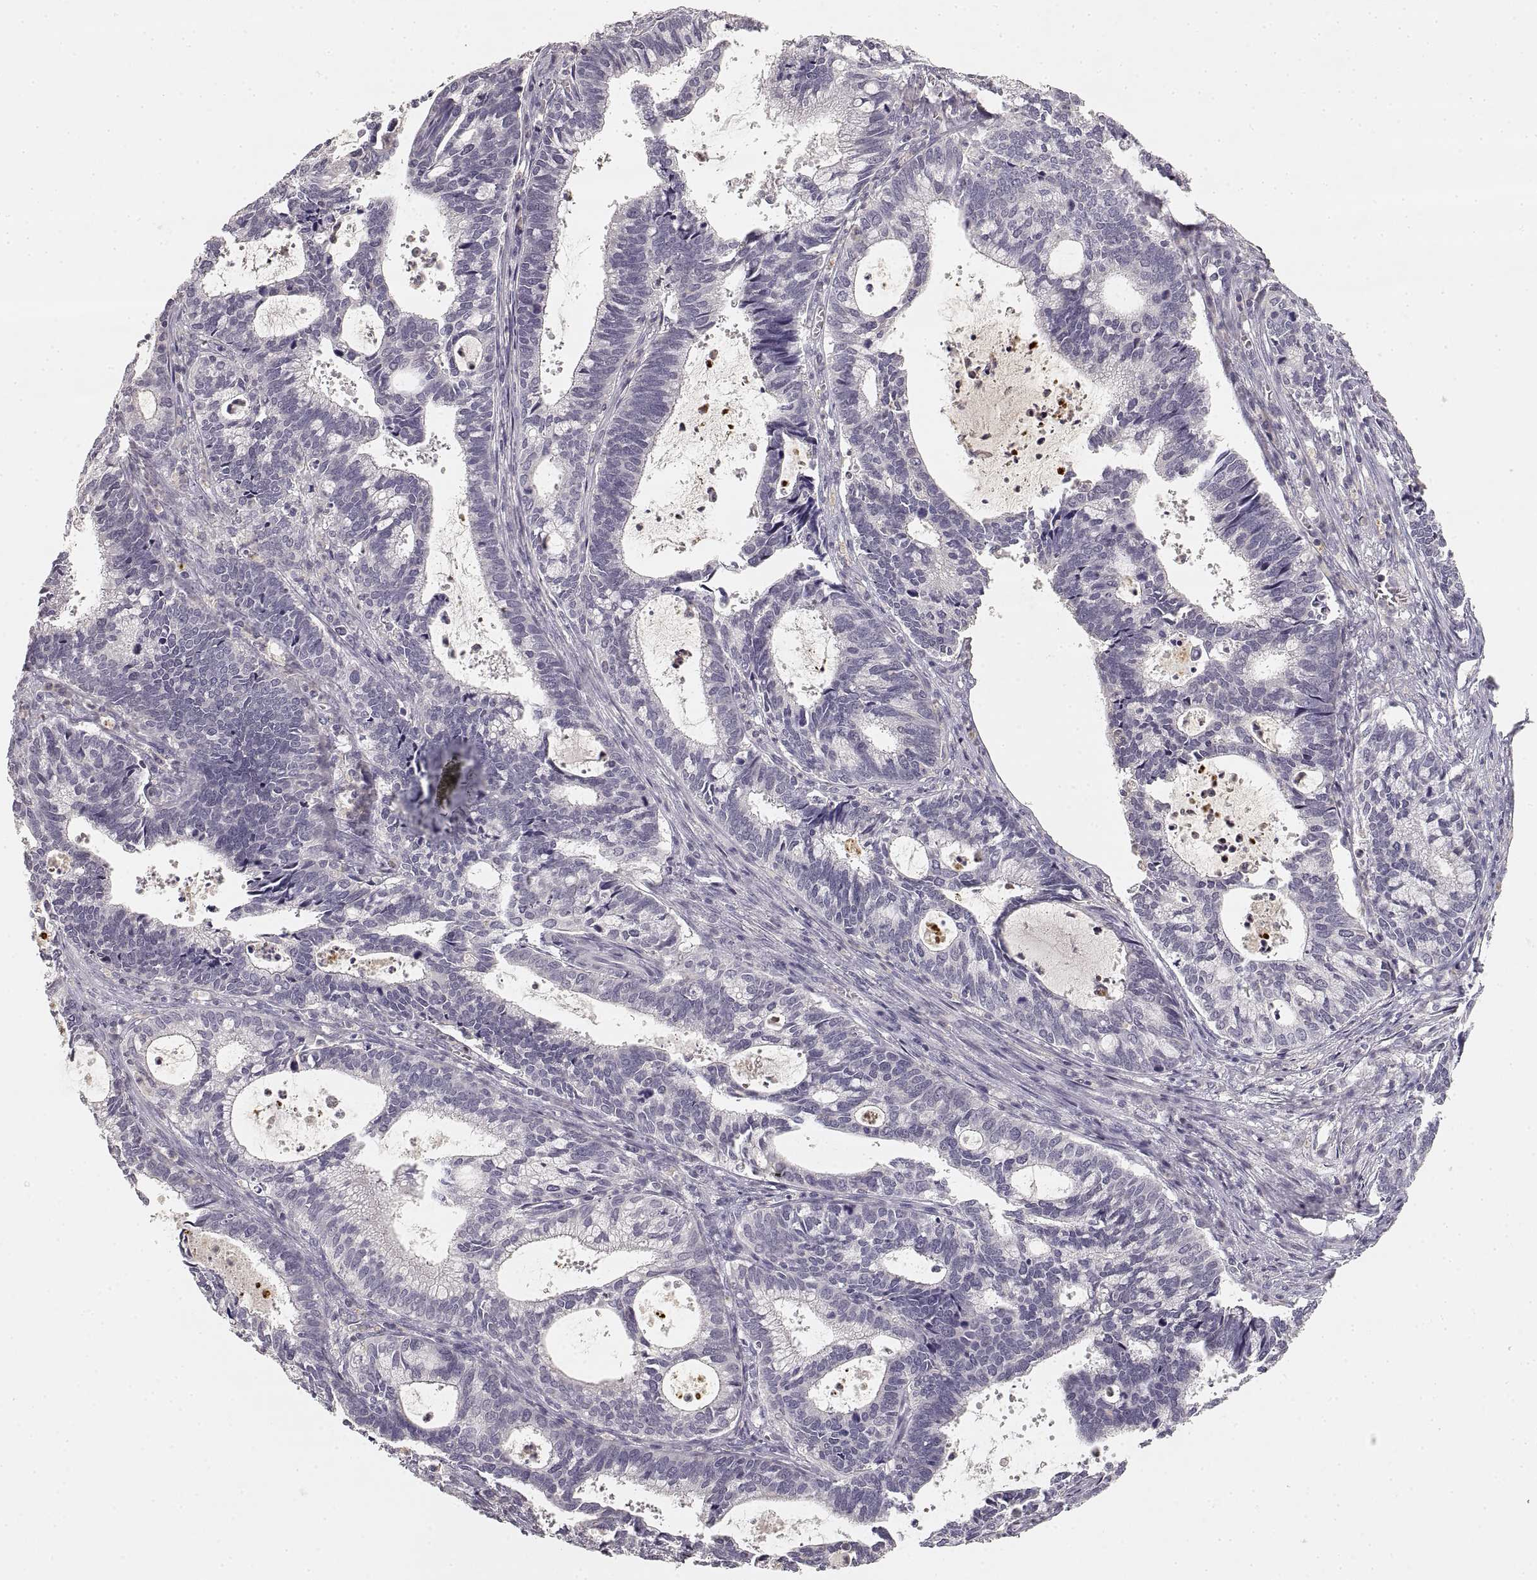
{"staining": {"intensity": "negative", "quantity": "none", "location": "none"}, "tissue": "cervical cancer", "cell_type": "Tumor cells", "image_type": "cancer", "snomed": [{"axis": "morphology", "description": "Adenocarcinoma, NOS"}, {"axis": "topography", "description": "Cervix"}], "caption": "There is no significant staining in tumor cells of cervical adenocarcinoma.", "gene": "RUNDC3A", "patient": {"sex": "female", "age": 42}}